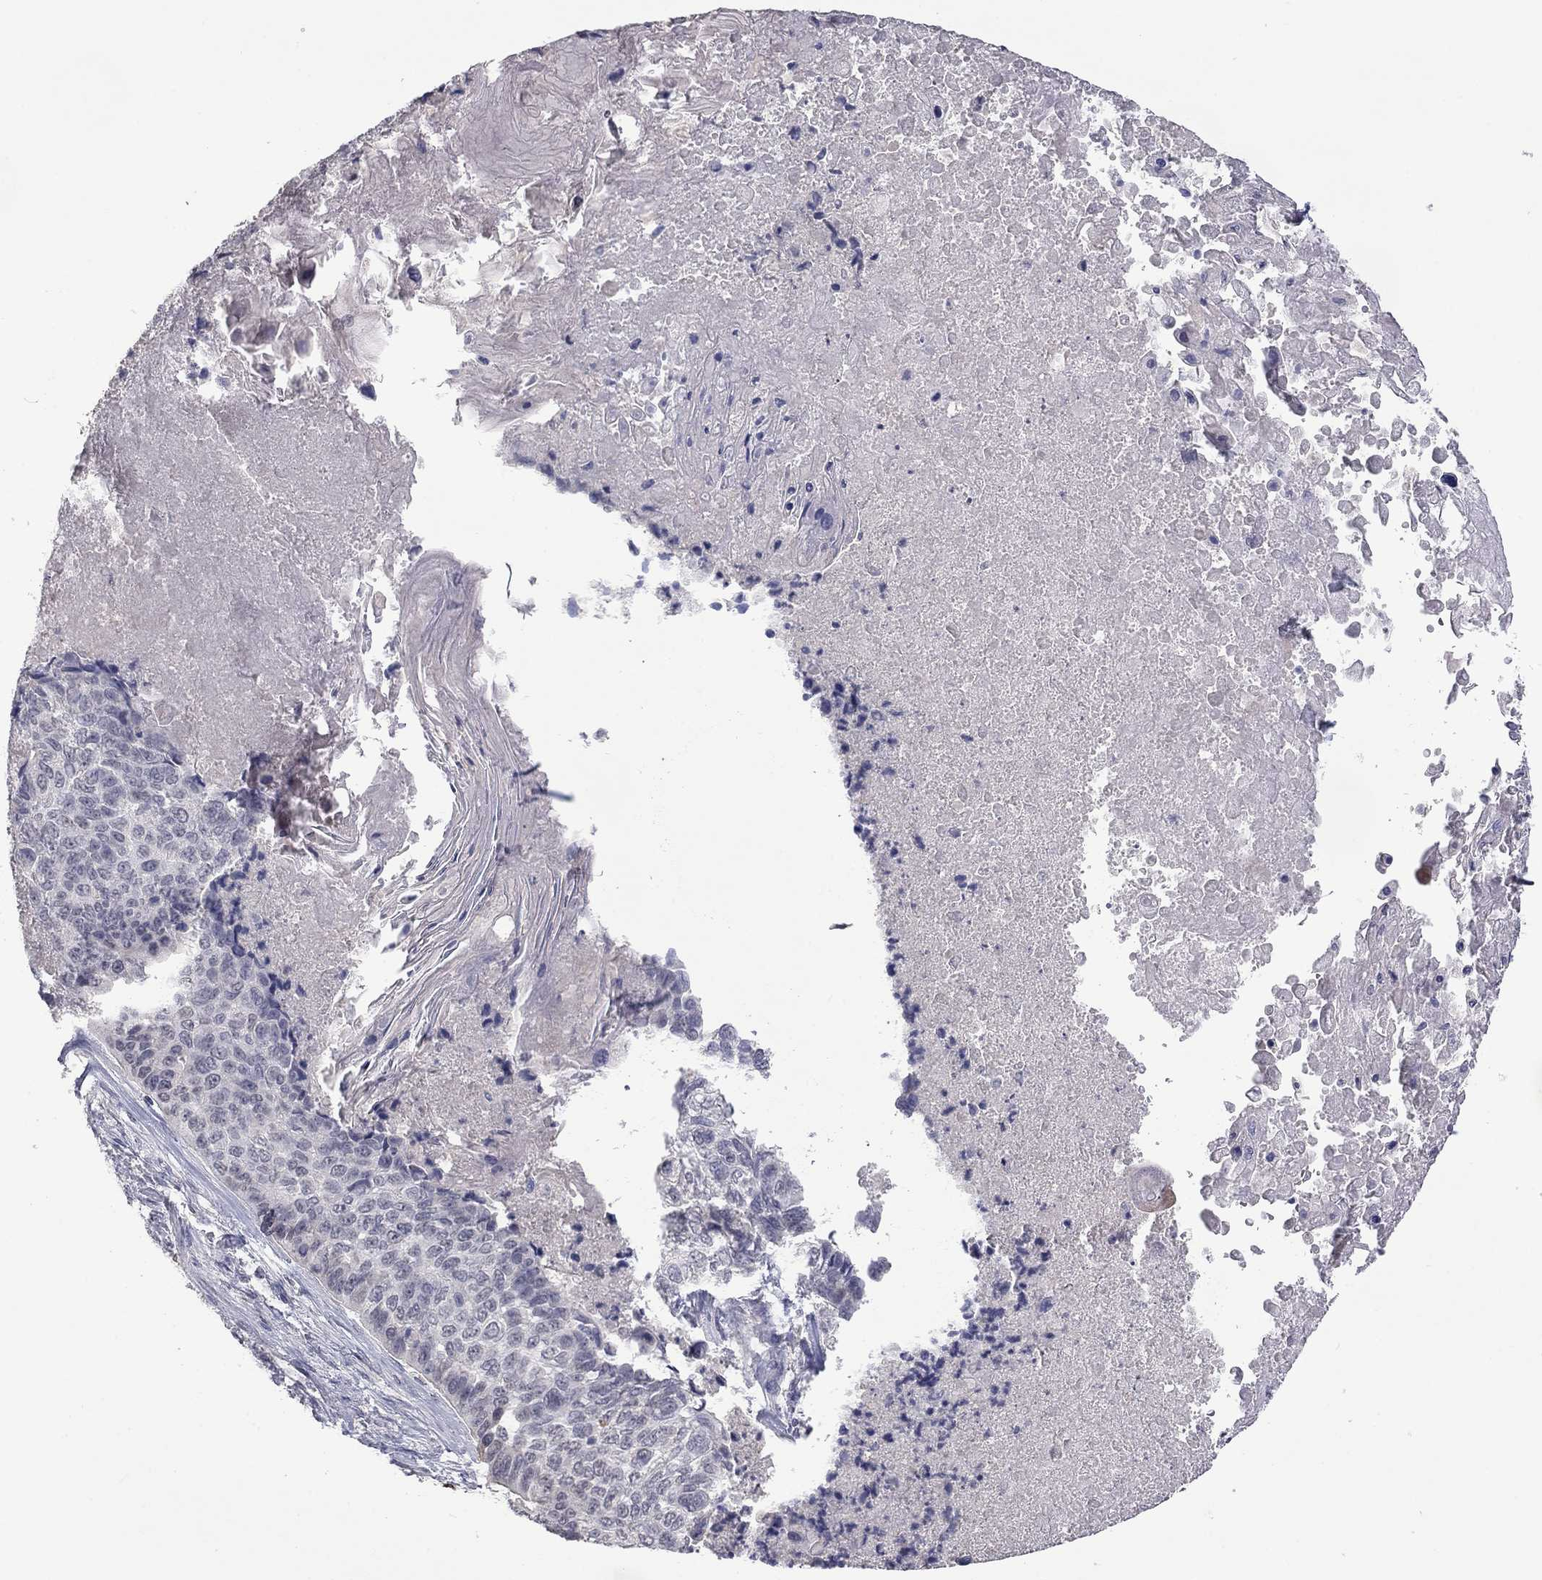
{"staining": {"intensity": "negative", "quantity": "none", "location": "none"}, "tissue": "lung cancer", "cell_type": "Tumor cells", "image_type": "cancer", "snomed": [{"axis": "morphology", "description": "Squamous cell carcinoma, NOS"}, {"axis": "topography", "description": "Lung"}], "caption": "Human lung cancer stained for a protein using IHC exhibits no positivity in tumor cells.", "gene": "IP6K3", "patient": {"sex": "male", "age": 69}}